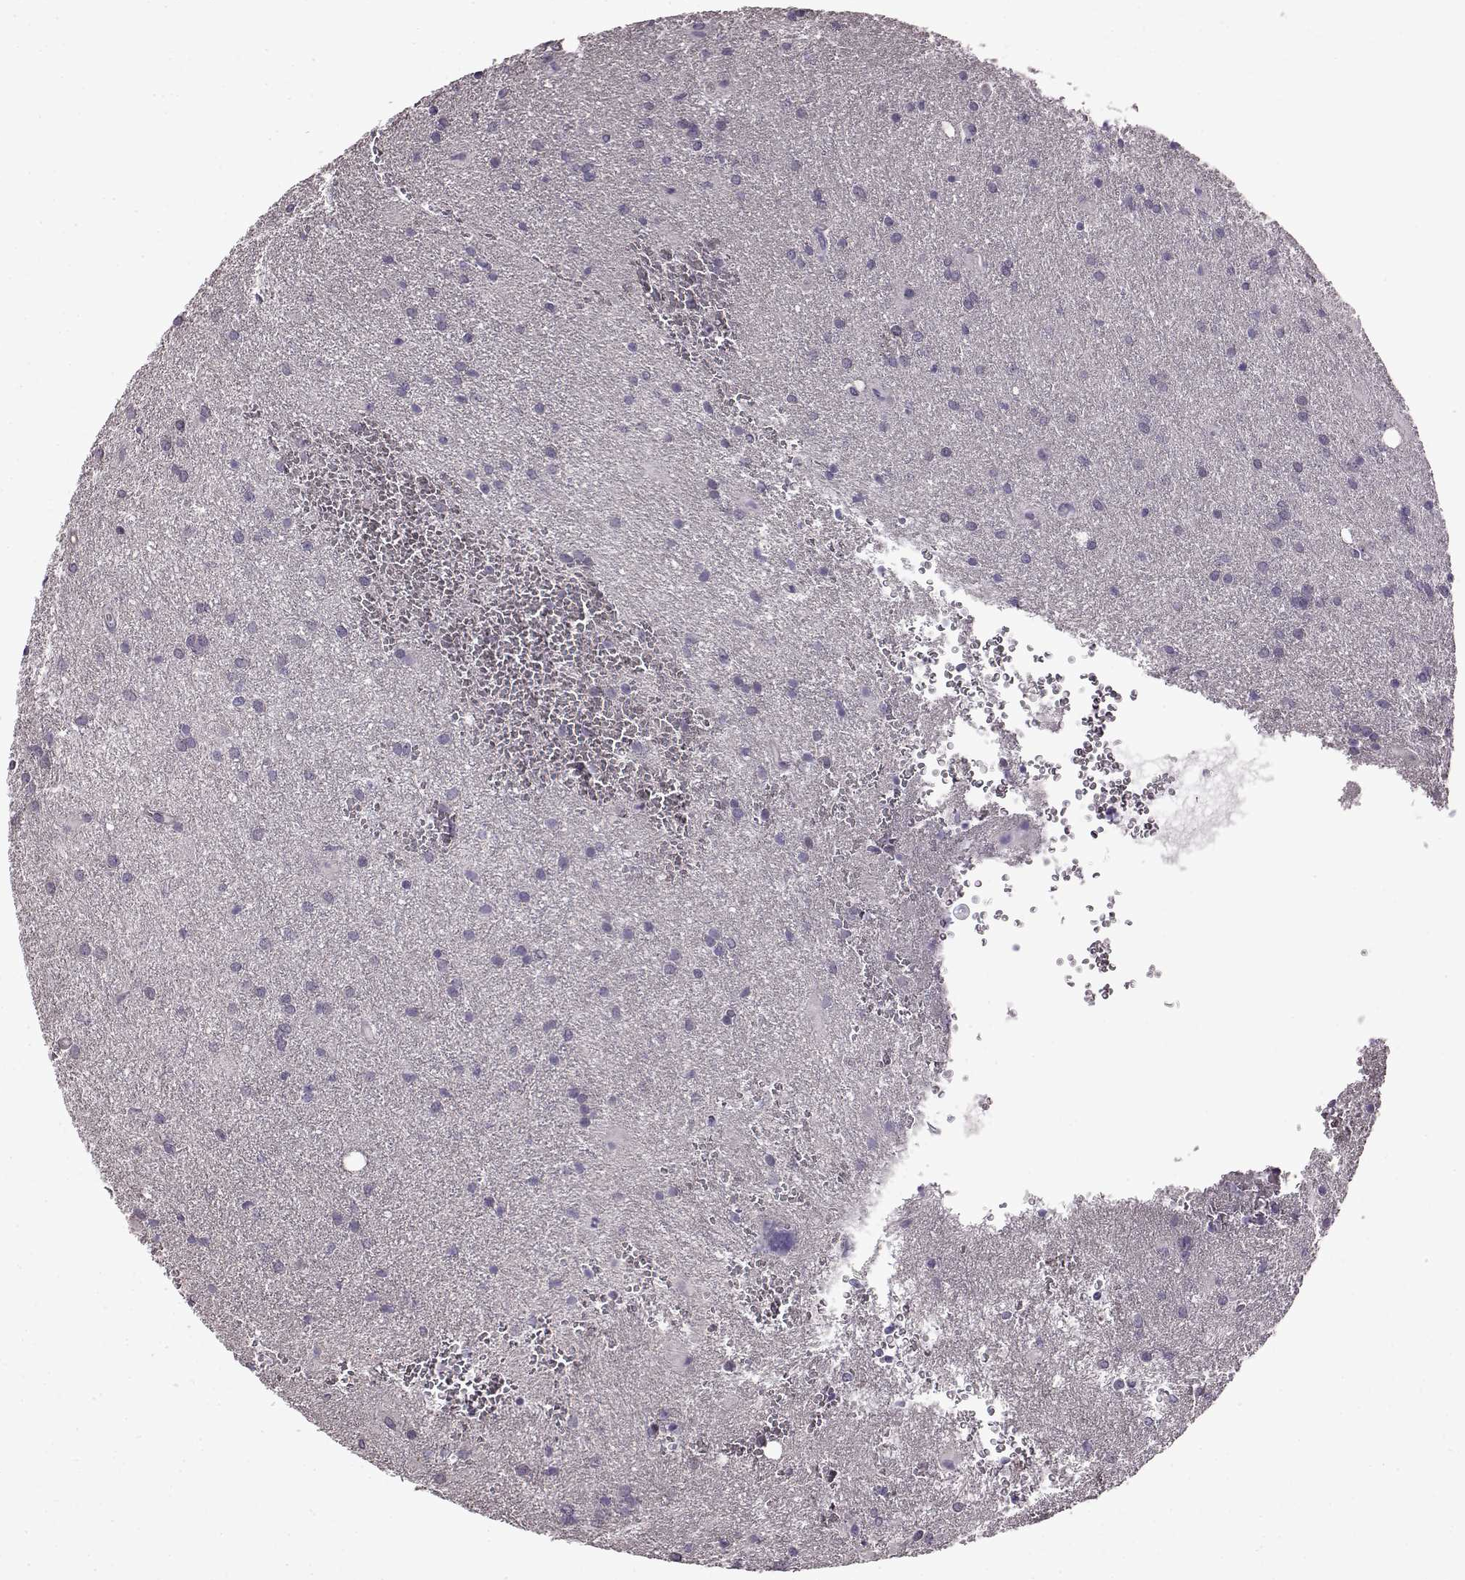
{"staining": {"intensity": "negative", "quantity": "none", "location": "none"}, "tissue": "glioma", "cell_type": "Tumor cells", "image_type": "cancer", "snomed": [{"axis": "morphology", "description": "Glioma, malignant, Low grade"}, {"axis": "topography", "description": "Brain"}], "caption": "Glioma stained for a protein using immunohistochemistry exhibits no positivity tumor cells.", "gene": "EDDM3B", "patient": {"sex": "male", "age": 58}}